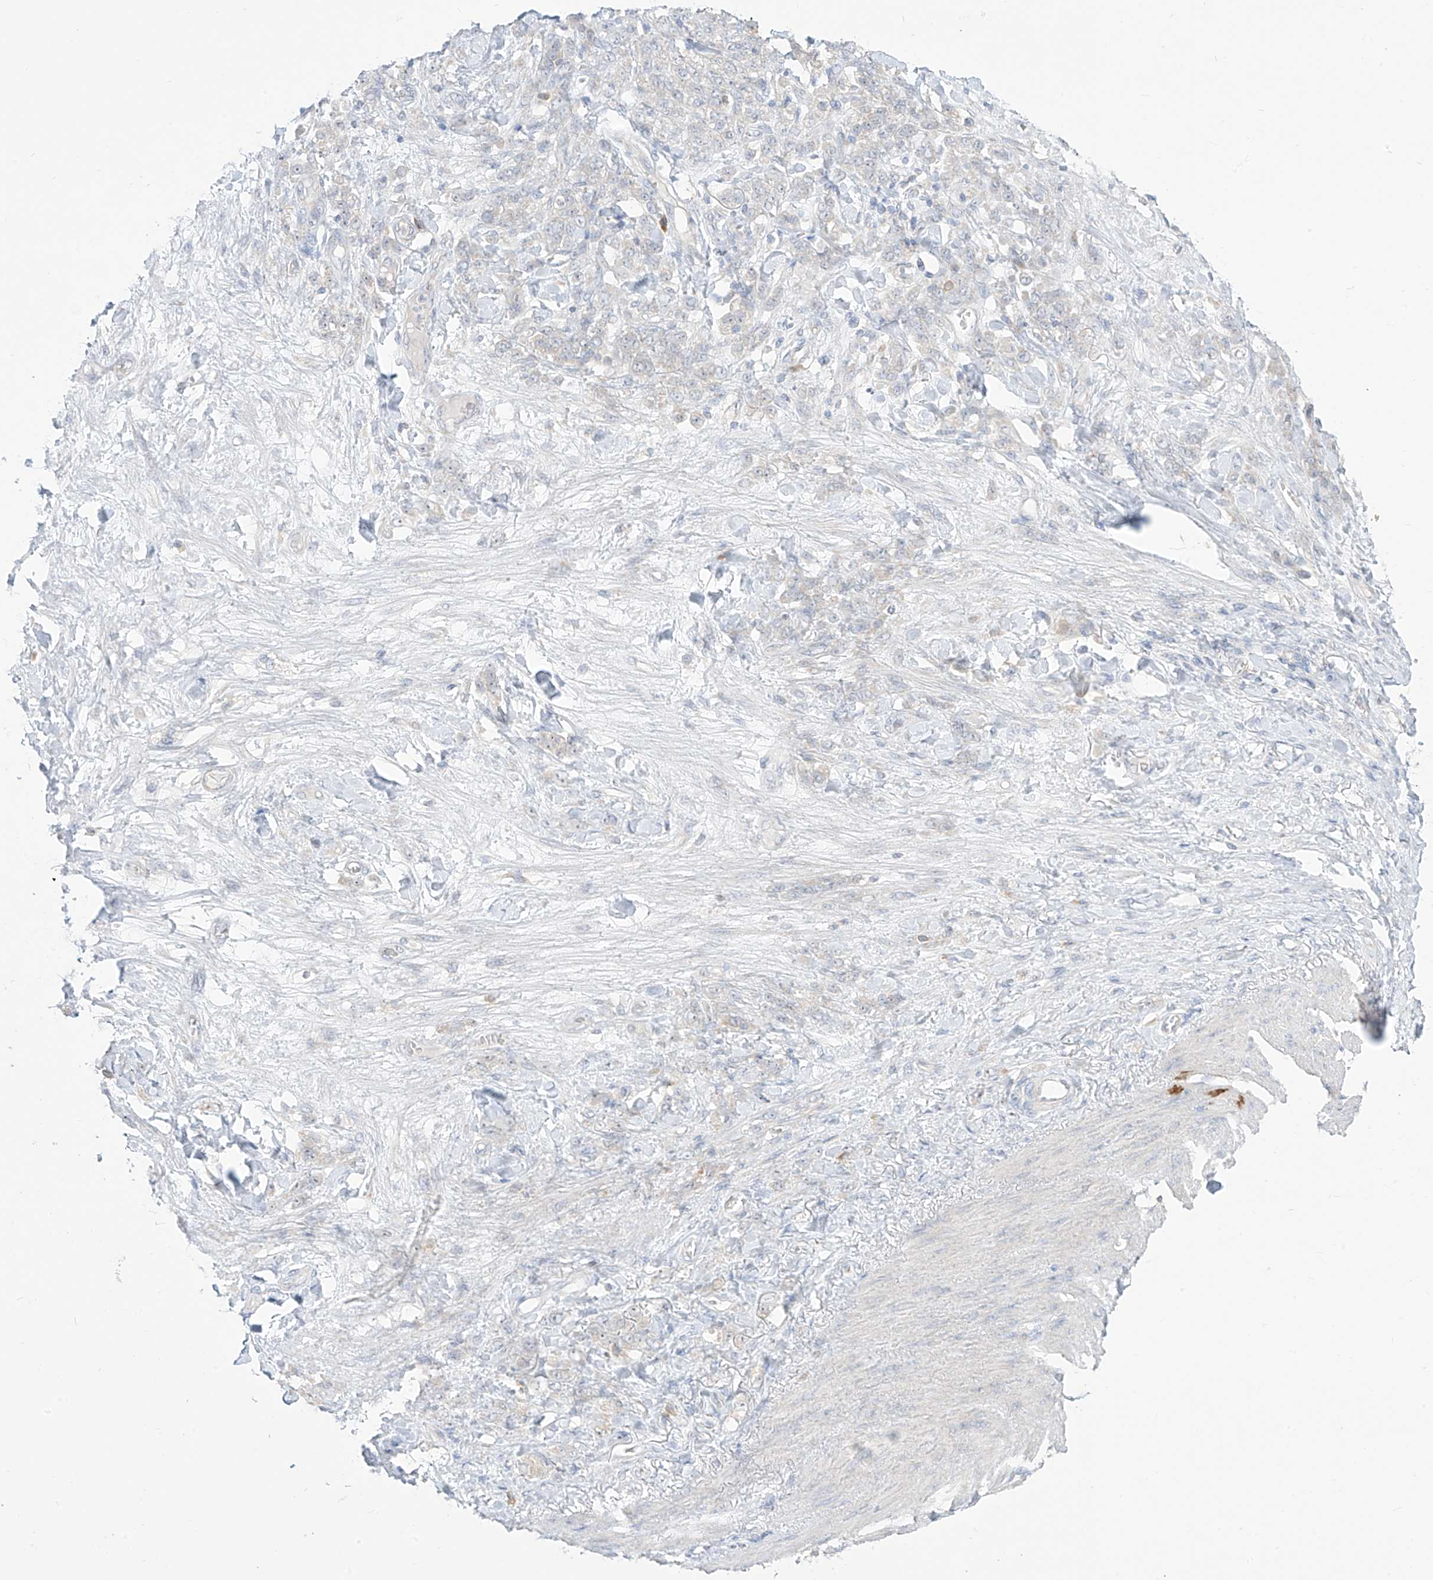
{"staining": {"intensity": "negative", "quantity": "none", "location": "none"}, "tissue": "stomach cancer", "cell_type": "Tumor cells", "image_type": "cancer", "snomed": [{"axis": "morphology", "description": "Normal tissue, NOS"}, {"axis": "morphology", "description": "Adenocarcinoma, NOS"}, {"axis": "topography", "description": "Stomach"}], "caption": "High power microscopy micrograph of an immunohistochemistry (IHC) photomicrograph of stomach adenocarcinoma, revealing no significant expression in tumor cells.", "gene": "SYTL3", "patient": {"sex": "male", "age": 82}}